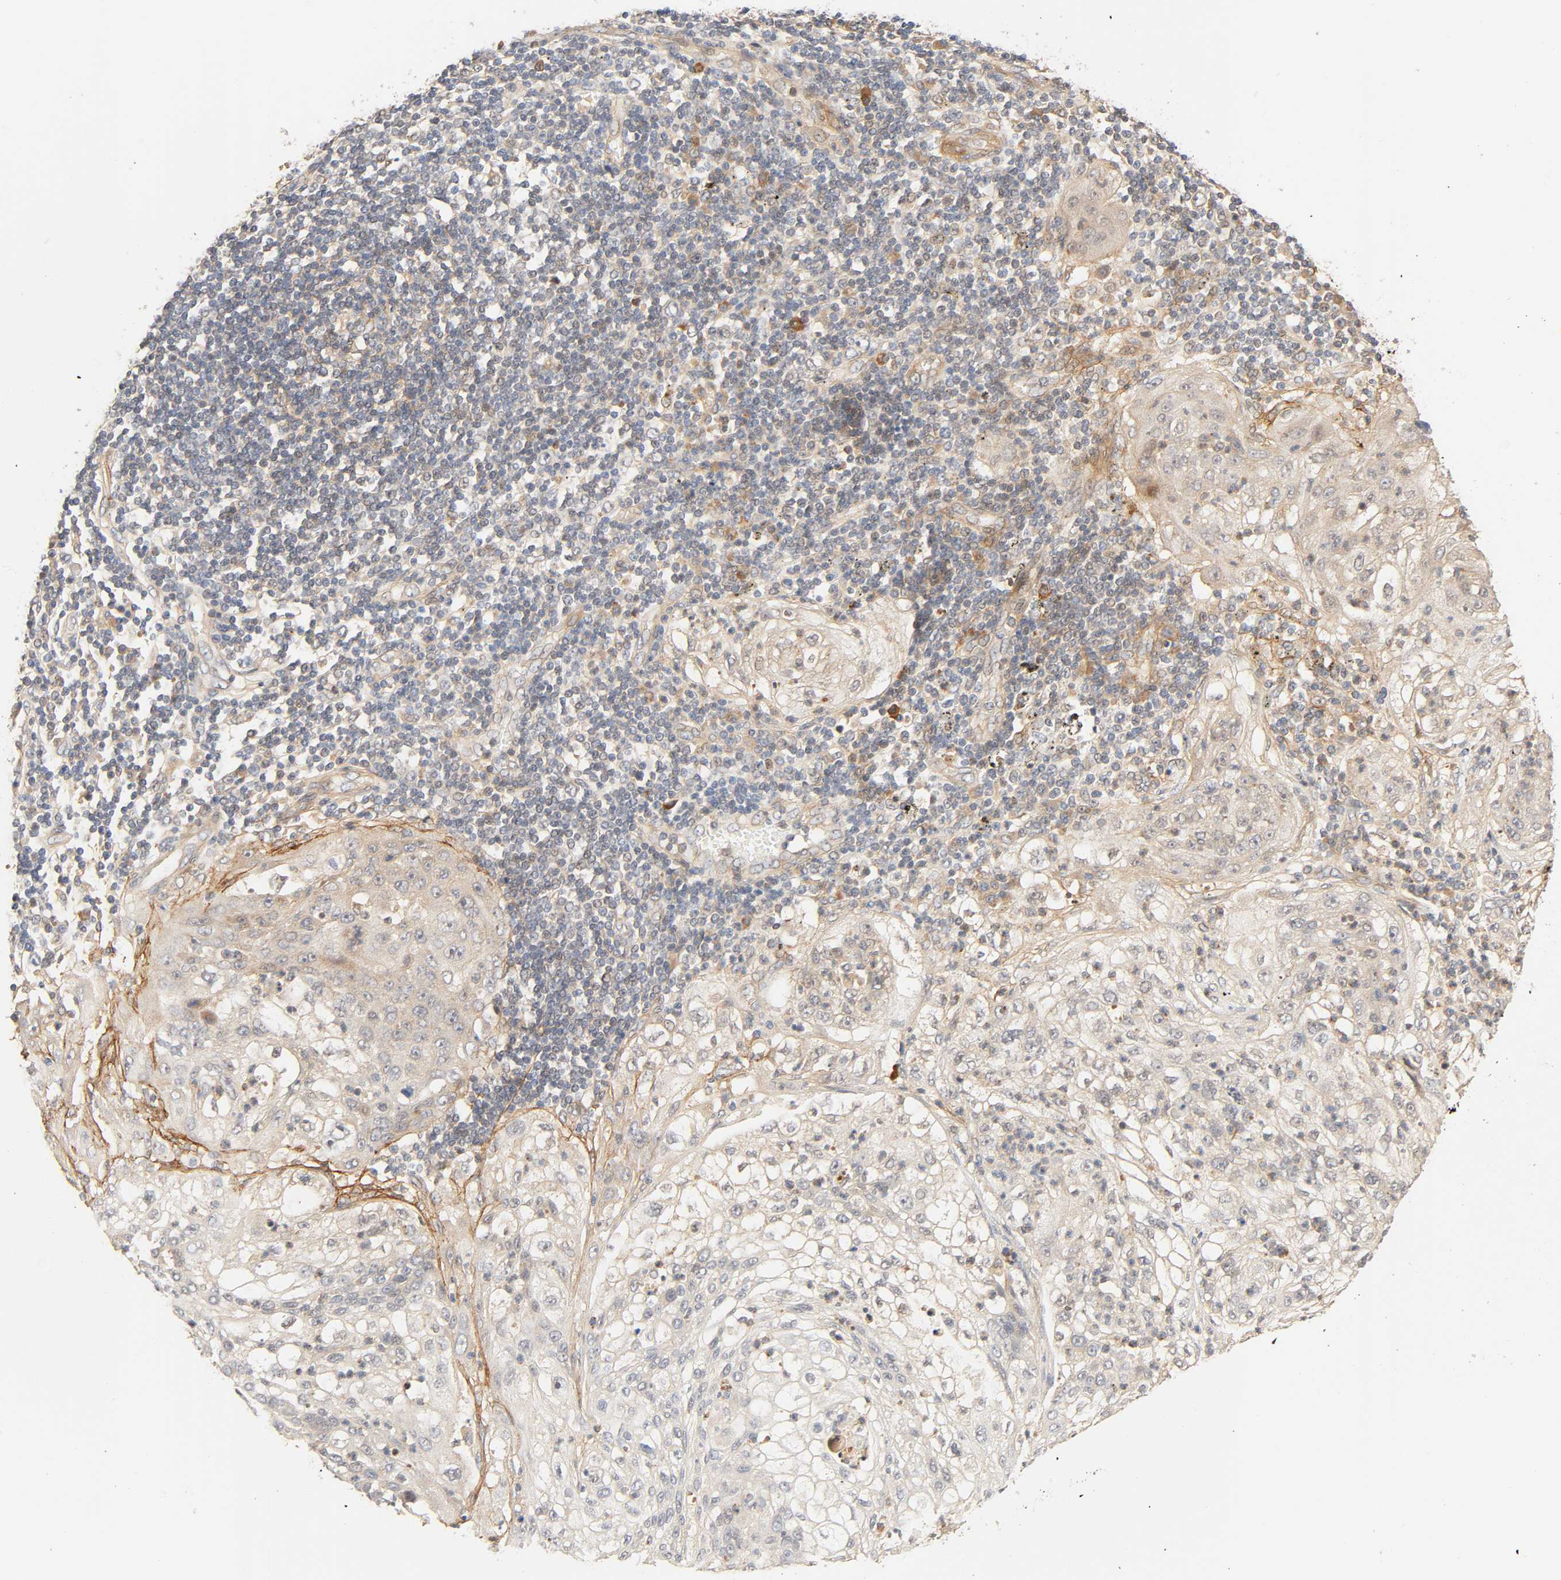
{"staining": {"intensity": "weak", "quantity": "<25%", "location": "cytoplasmic/membranous"}, "tissue": "lung cancer", "cell_type": "Tumor cells", "image_type": "cancer", "snomed": [{"axis": "morphology", "description": "Inflammation, NOS"}, {"axis": "morphology", "description": "Squamous cell carcinoma, NOS"}, {"axis": "topography", "description": "Lymph node"}, {"axis": "topography", "description": "Soft tissue"}, {"axis": "topography", "description": "Lung"}], "caption": "Immunohistochemistry (IHC) image of lung cancer (squamous cell carcinoma) stained for a protein (brown), which demonstrates no expression in tumor cells.", "gene": "CACNA1G", "patient": {"sex": "male", "age": 66}}